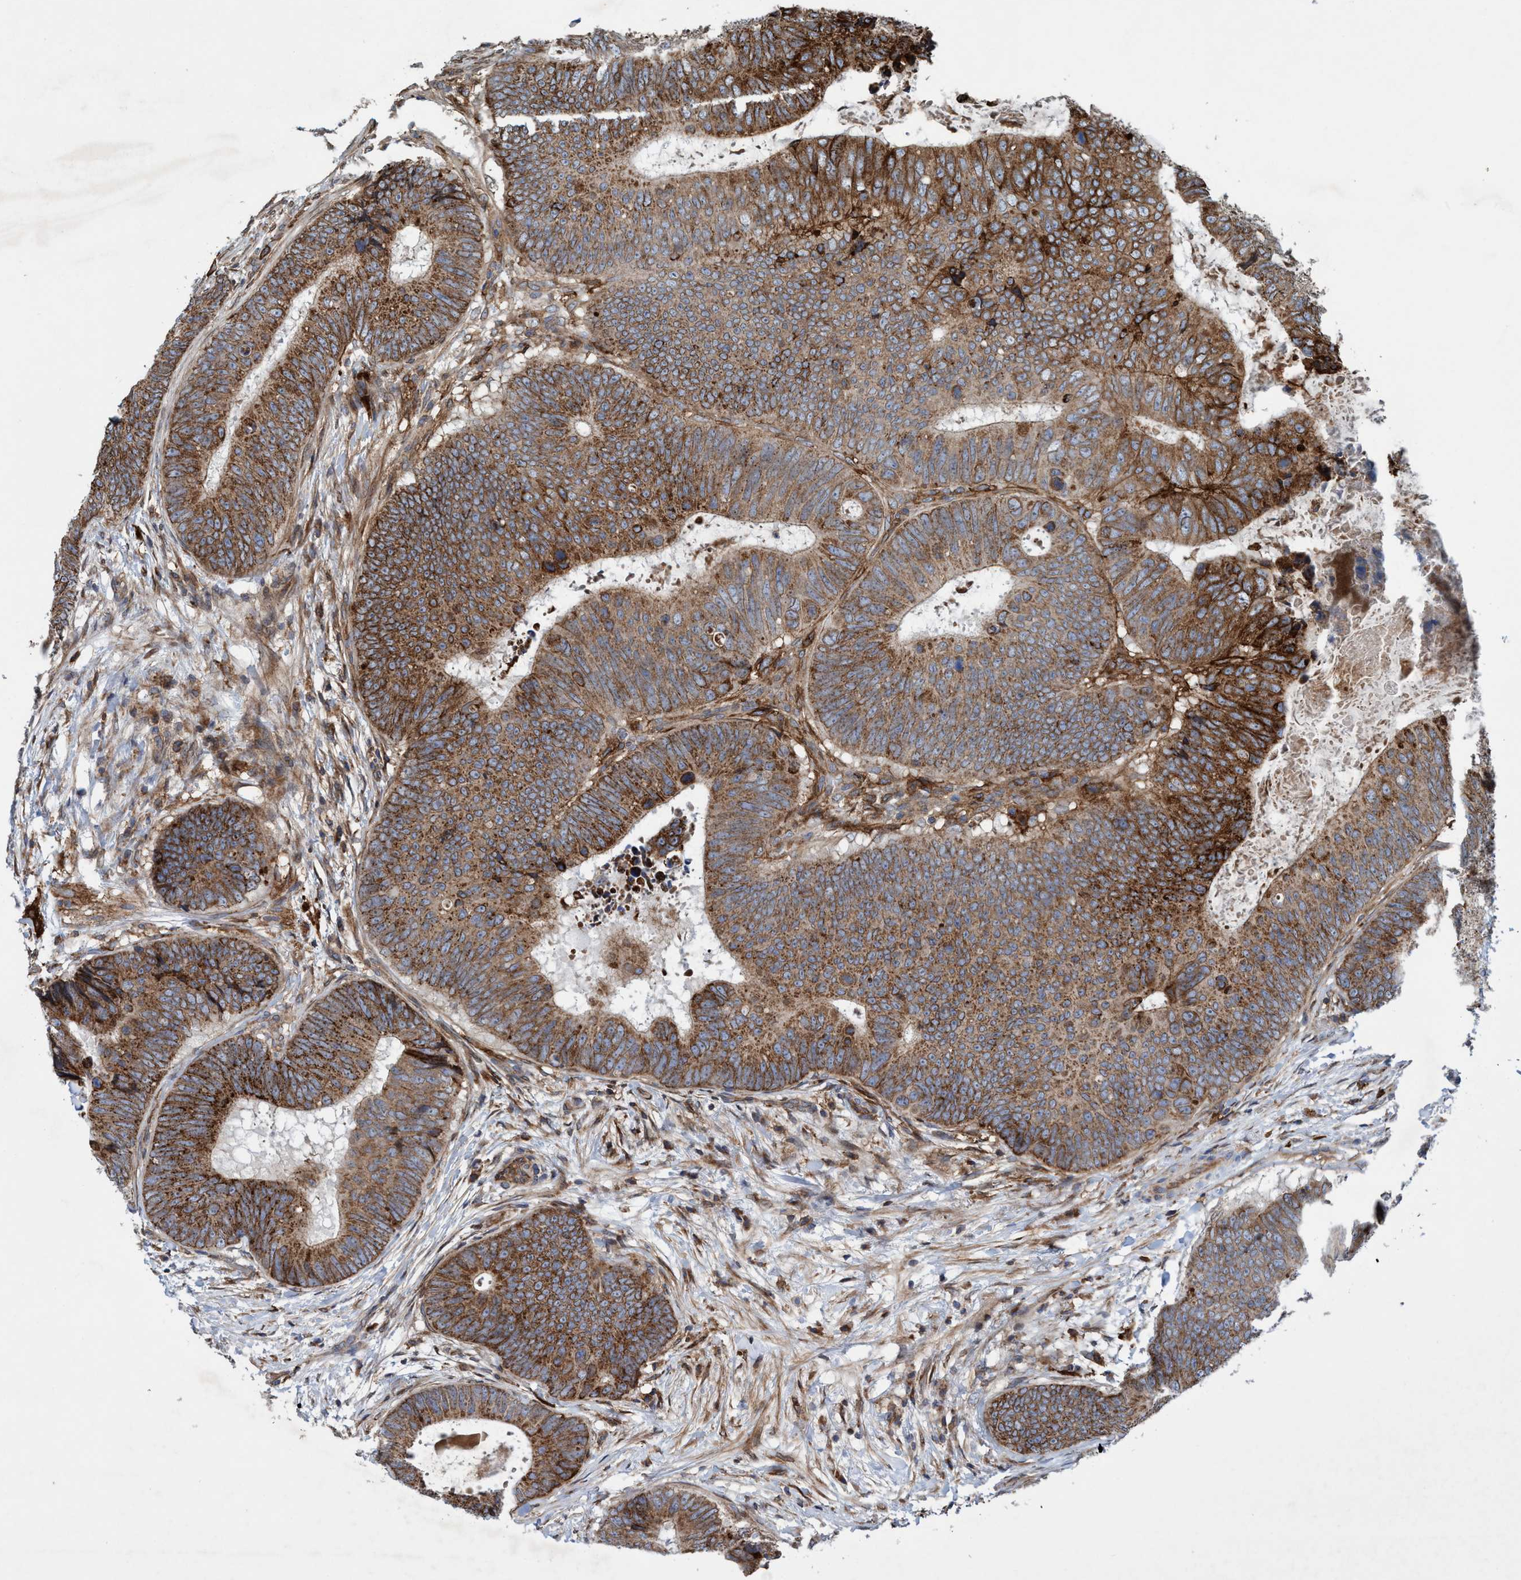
{"staining": {"intensity": "moderate", "quantity": ">75%", "location": "cytoplasmic/membranous"}, "tissue": "colorectal cancer", "cell_type": "Tumor cells", "image_type": "cancer", "snomed": [{"axis": "morphology", "description": "Adenocarcinoma, NOS"}, {"axis": "topography", "description": "Colon"}], "caption": "Protein analysis of colorectal cancer tissue exhibits moderate cytoplasmic/membranous expression in approximately >75% of tumor cells.", "gene": "SLC16A3", "patient": {"sex": "male", "age": 56}}